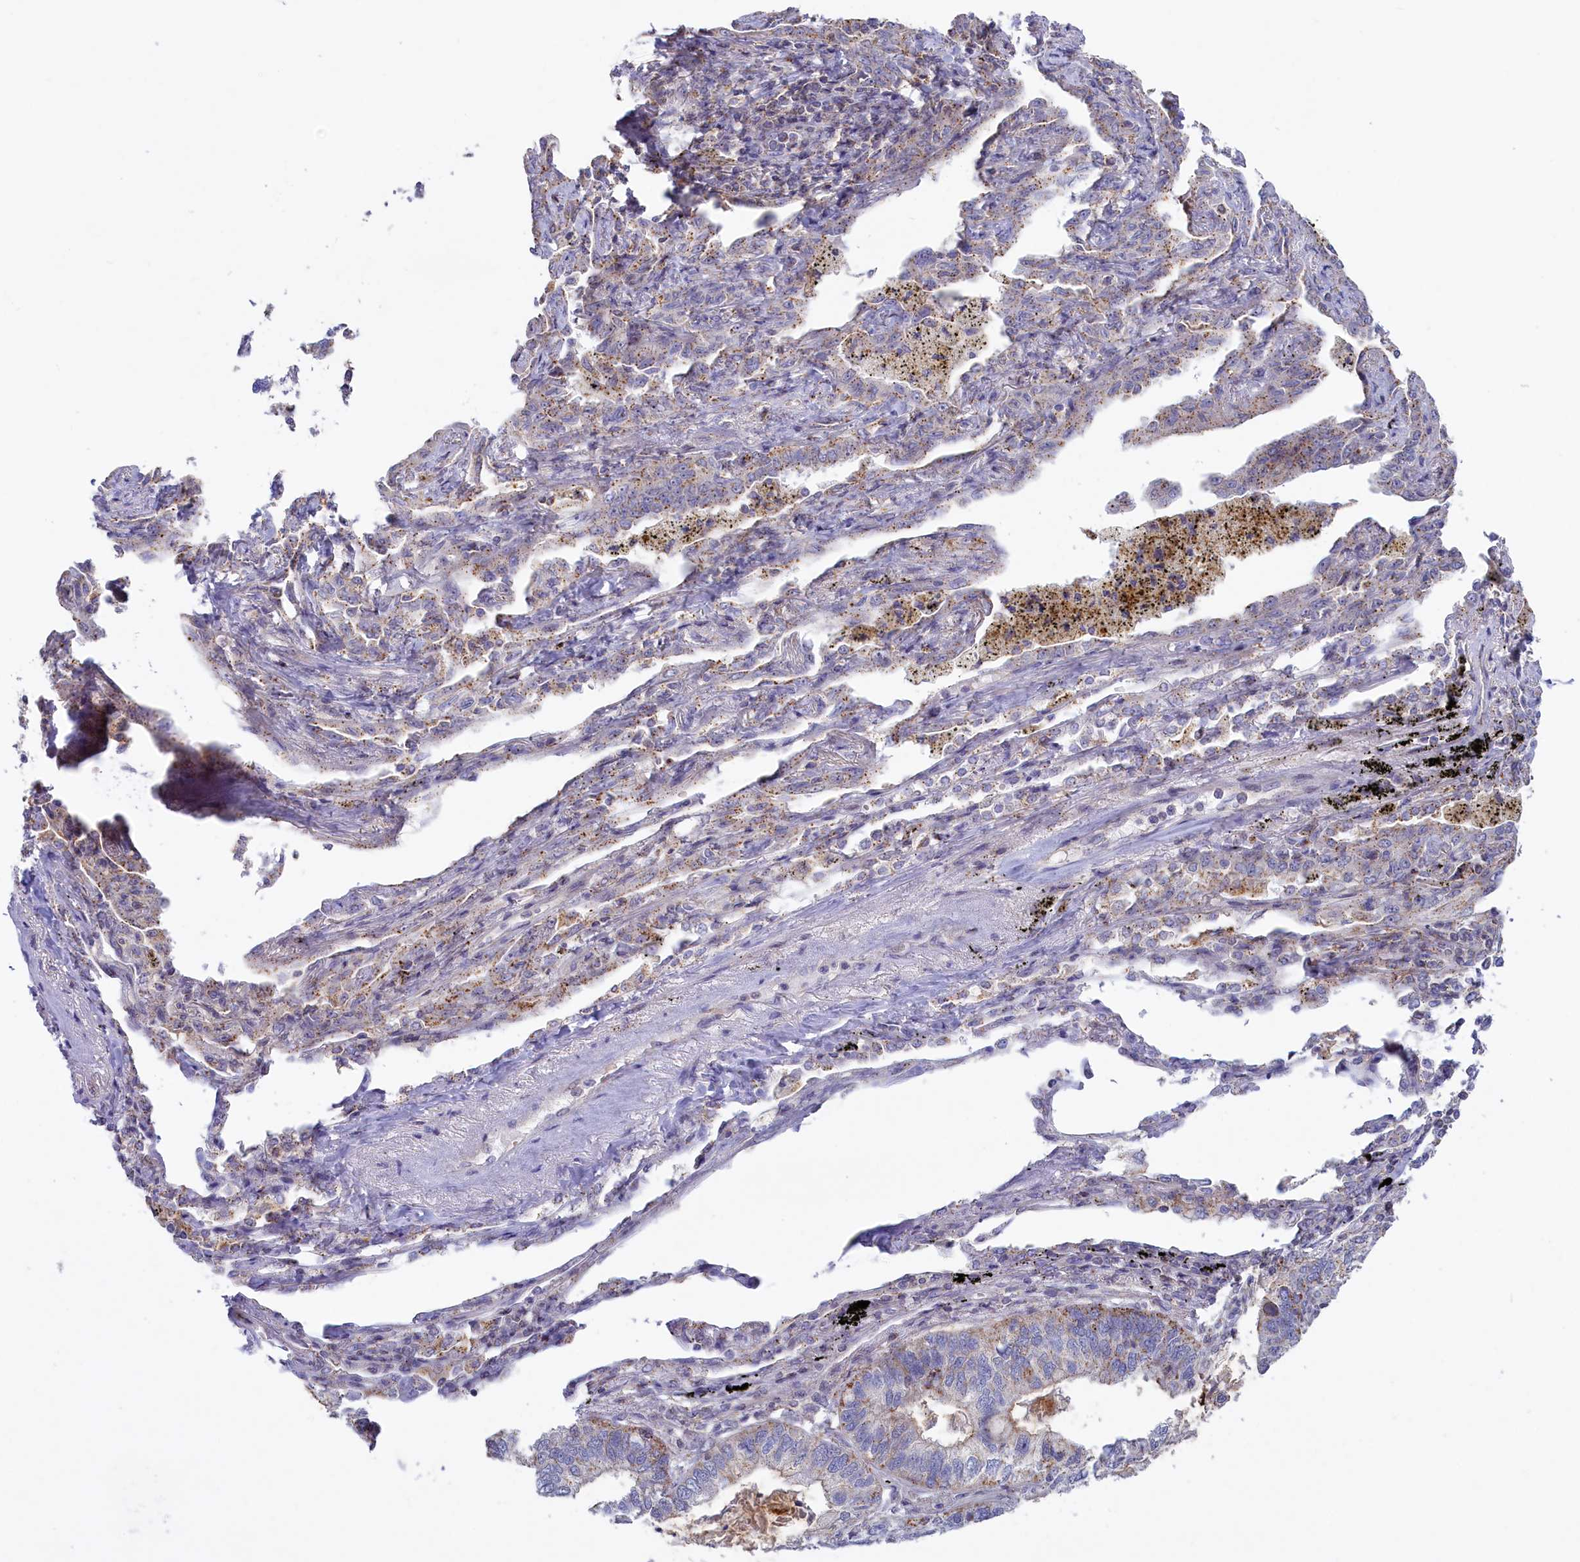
{"staining": {"intensity": "weak", "quantity": "<25%", "location": "cytoplasmic/membranous"}, "tissue": "lung cancer", "cell_type": "Tumor cells", "image_type": "cancer", "snomed": [{"axis": "morphology", "description": "Adenocarcinoma, NOS"}, {"axis": "topography", "description": "Lung"}], "caption": "This micrograph is of lung adenocarcinoma stained with immunohistochemistry (IHC) to label a protein in brown with the nuclei are counter-stained blue. There is no staining in tumor cells.", "gene": "HYKK", "patient": {"sex": "male", "age": 67}}